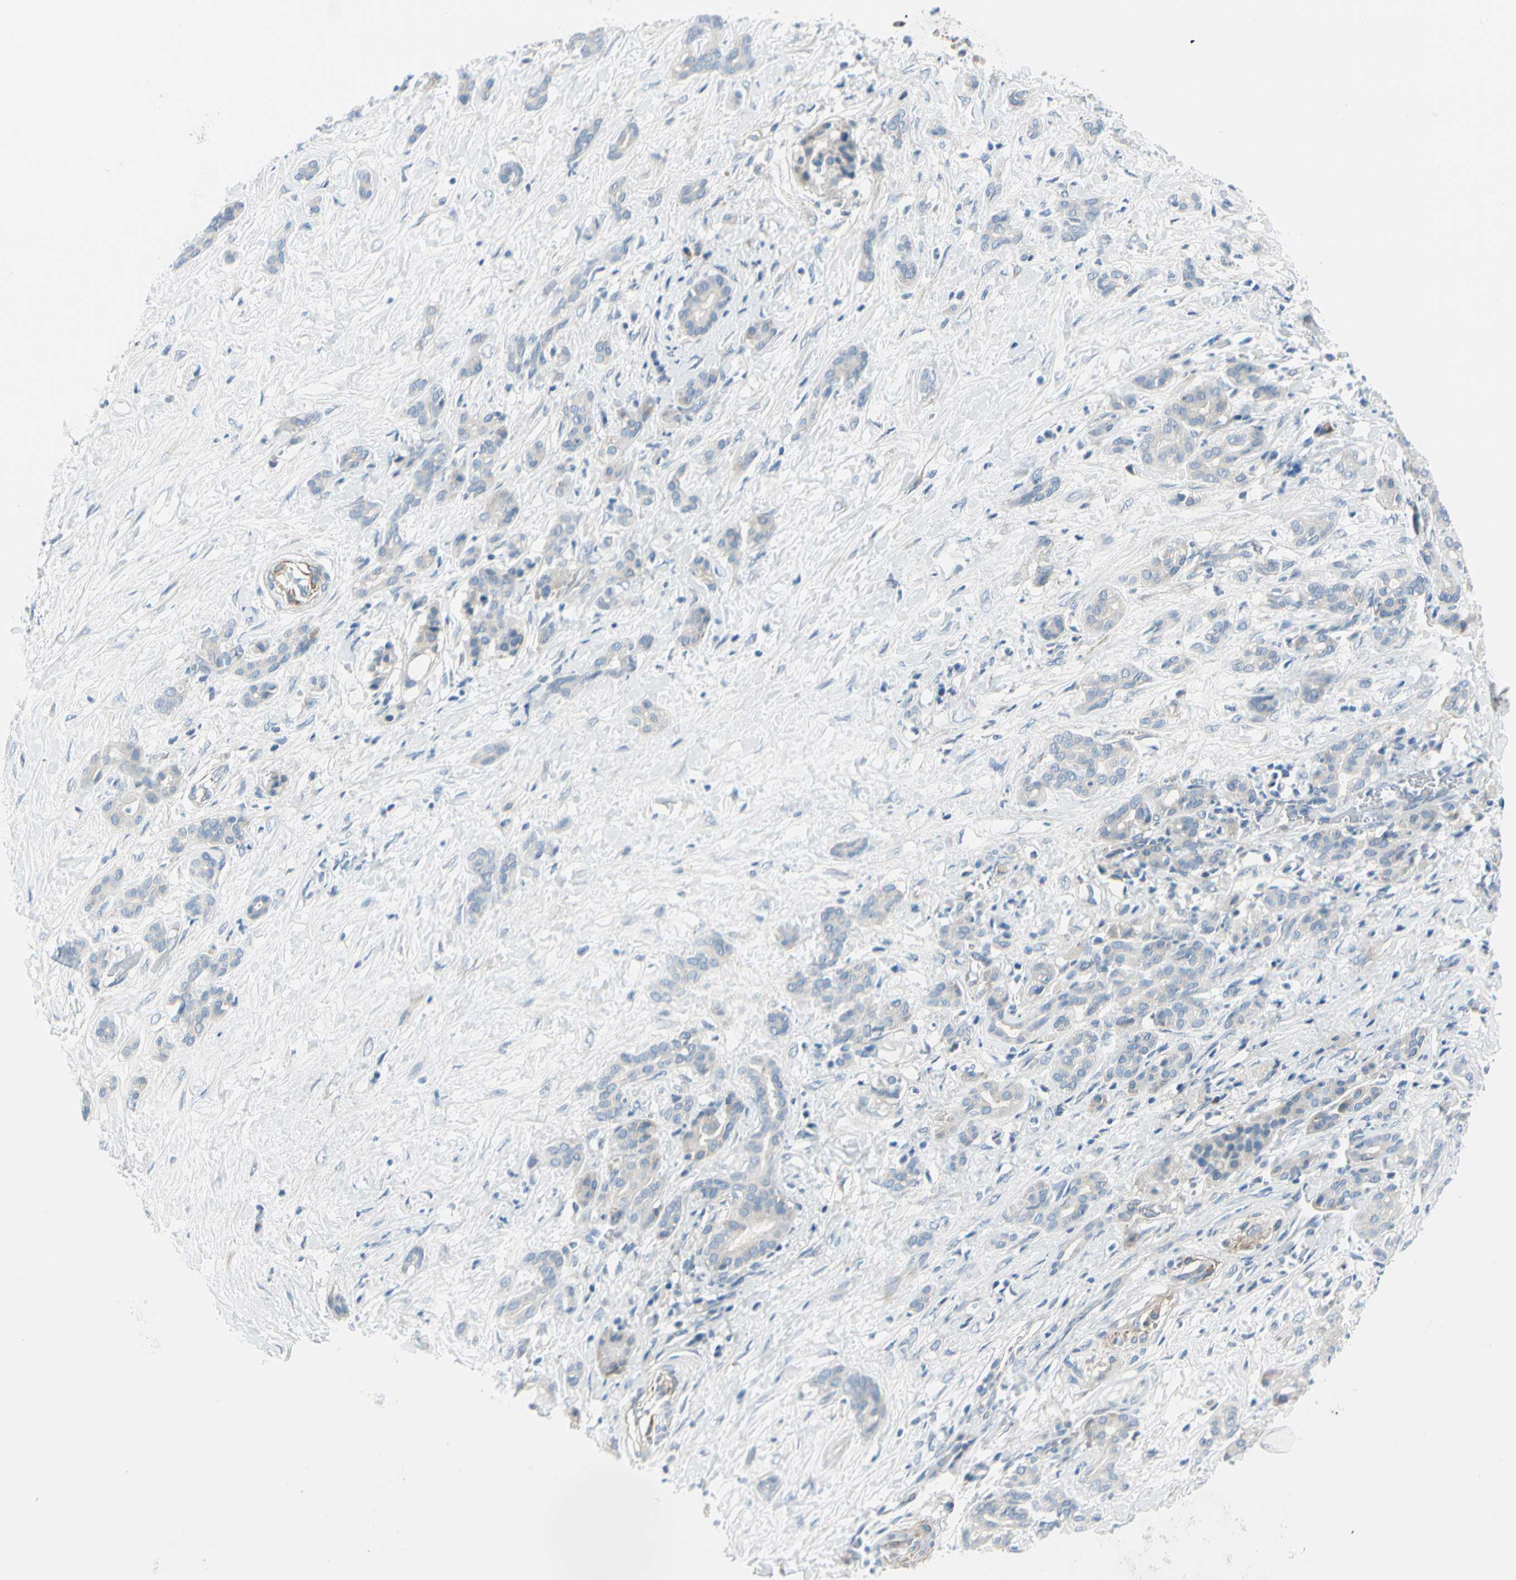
{"staining": {"intensity": "negative", "quantity": "none", "location": "none"}, "tissue": "pancreatic cancer", "cell_type": "Tumor cells", "image_type": "cancer", "snomed": [{"axis": "morphology", "description": "Adenocarcinoma, NOS"}, {"axis": "topography", "description": "Pancreas"}], "caption": "IHC of adenocarcinoma (pancreatic) shows no expression in tumor cells. (Stains: DAB (3,3'-diaminobenzidine) IHC with hematoxylin counter stain, Microscopy: brightfield microscopy at high magnification).", "gene": "FCER2", "patient": {"sex": "male", "age": 41}}